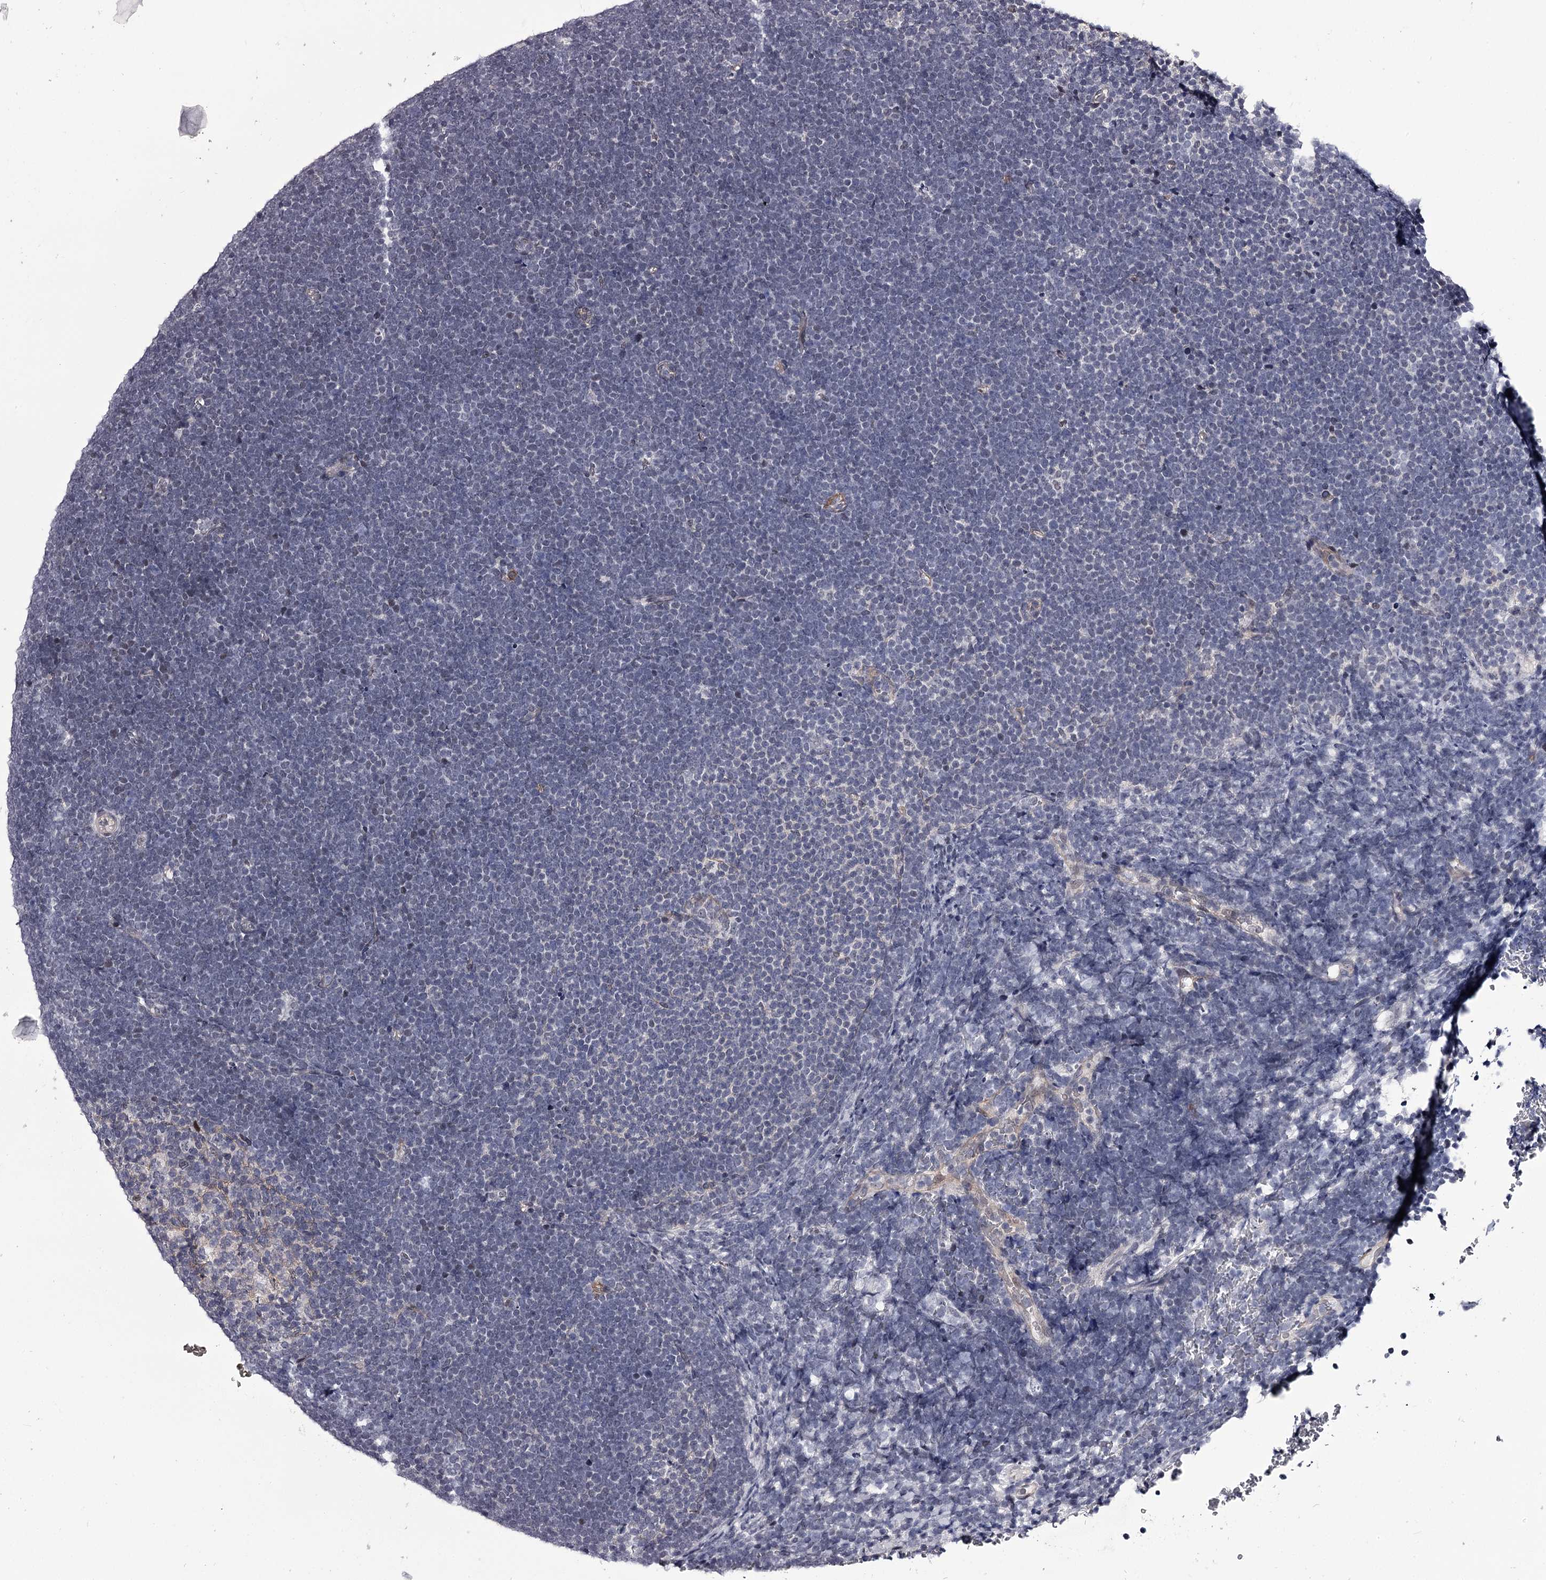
{"staining": {"intensity": "negative", "quantity": "none", "location": "none"}, "tissue": "lymphoma", "cell_type": "Tumor cells", "image_type": "cancer", "snomed": [{"axis": "morphology", "description": "Malignant lymphoma, non-Hodgkin's type, High grade"}, {"axis": "topography", "description": "Lymph node"}], "caption": "Tumor cells are negative for brown protein staining in lymphoma.", "gene": "OVOL2", "patient": {"sex": "male", "age": 13}}